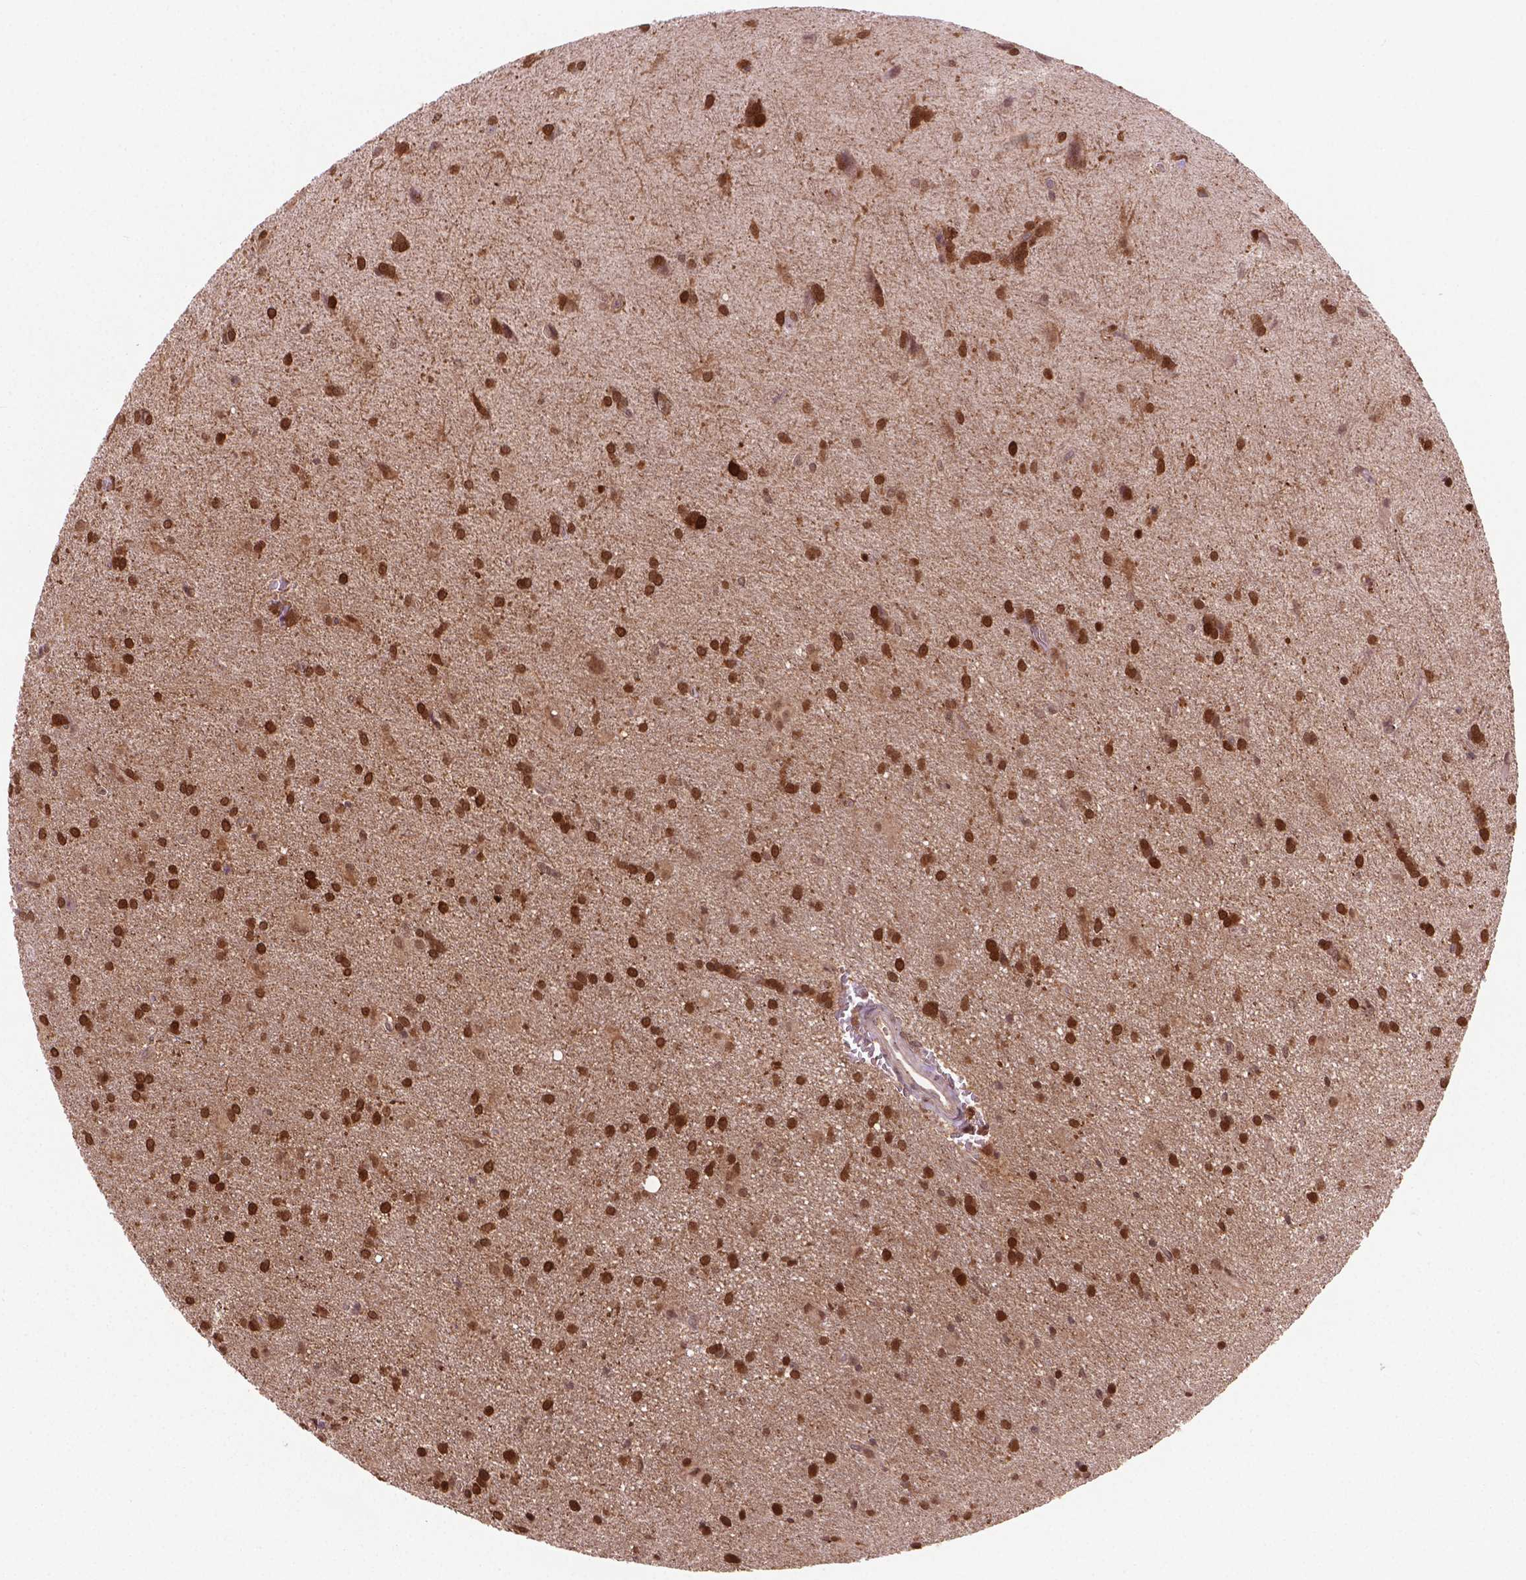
{"staining": {"intensity": "moderate", "quantity": ">75%", "location": "cytoplasmic/membranous,nuclear"}, "tissue": "glioma", "cell_type": "Tumor cells", "image_type": "cancer", "snomed": [{"axis": "morphology", "description": "Glioma, malignant, Low grade"}, {"axis": "topography", "description": "Brain"}], "caption": "The photomicrograph reveals a brown stain indicating the presence of a protein in the cytoplasmic/membranous and nuclear of tumor cells in malignant glioma (low-grade).", "gene": "PLIN3", "patient": {"sex": "male", "age": 58}}